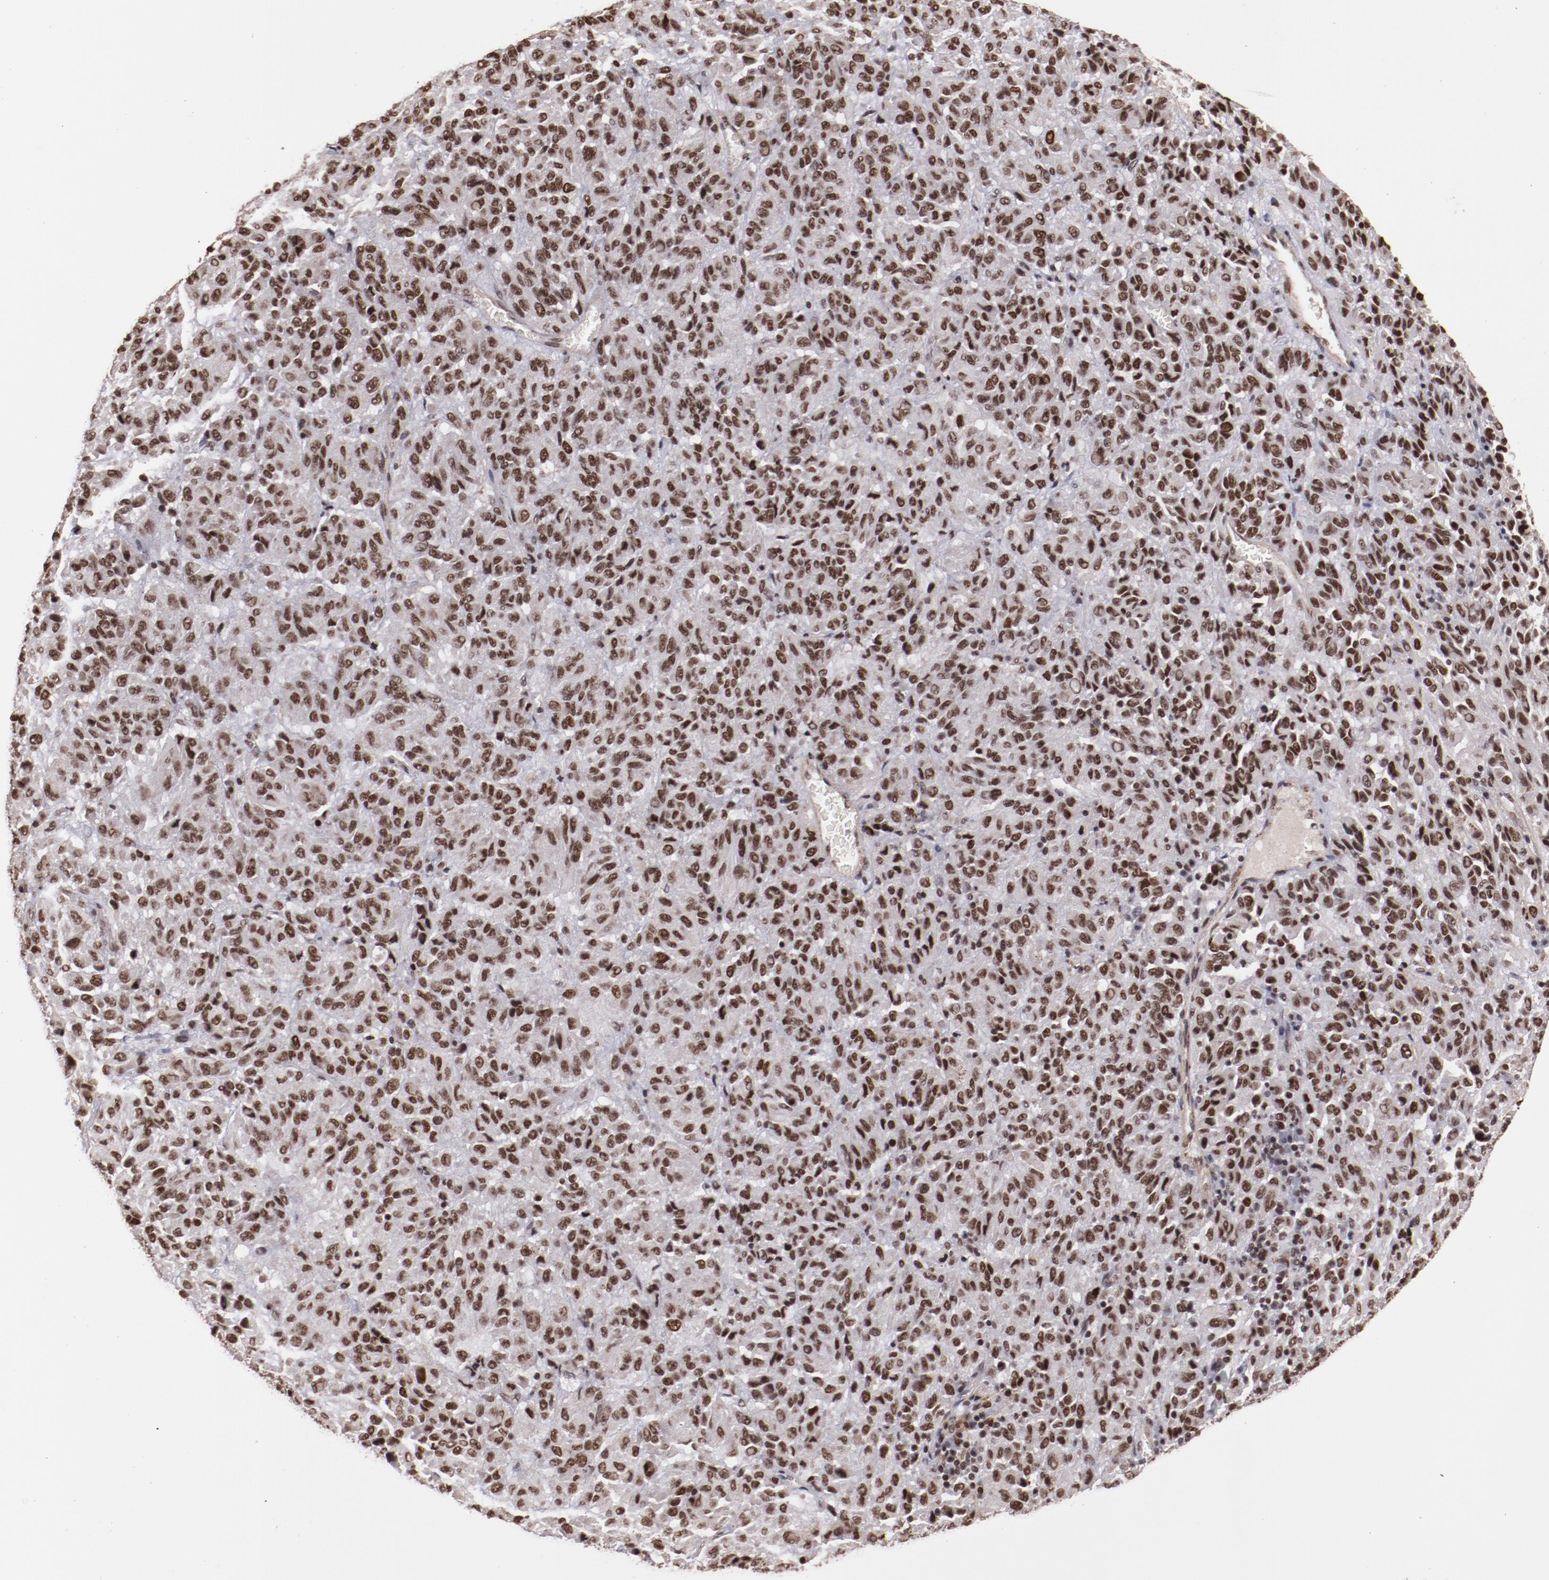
{"staining": {"intensity": "moderate", "quantity": ">75%", "location": "nuclear"}, "tissue": "melanoma", "cell_type": "Tumor cells", "image_type": "cancer", "snomed": [{"axis": "morphology", "description": "Malignant melanoma, Metastatic site"}, {"axis": "topography", "description": "Lung"}], "caption": "This image shows melanoma stained with IHC to label a protein in brown. The nuclear of tumor cells show moderate positivity for the protein. Nuclei are counter-stained blue.", "gene": "STAG2", "patient": {"sex": "male", "age": 64}}